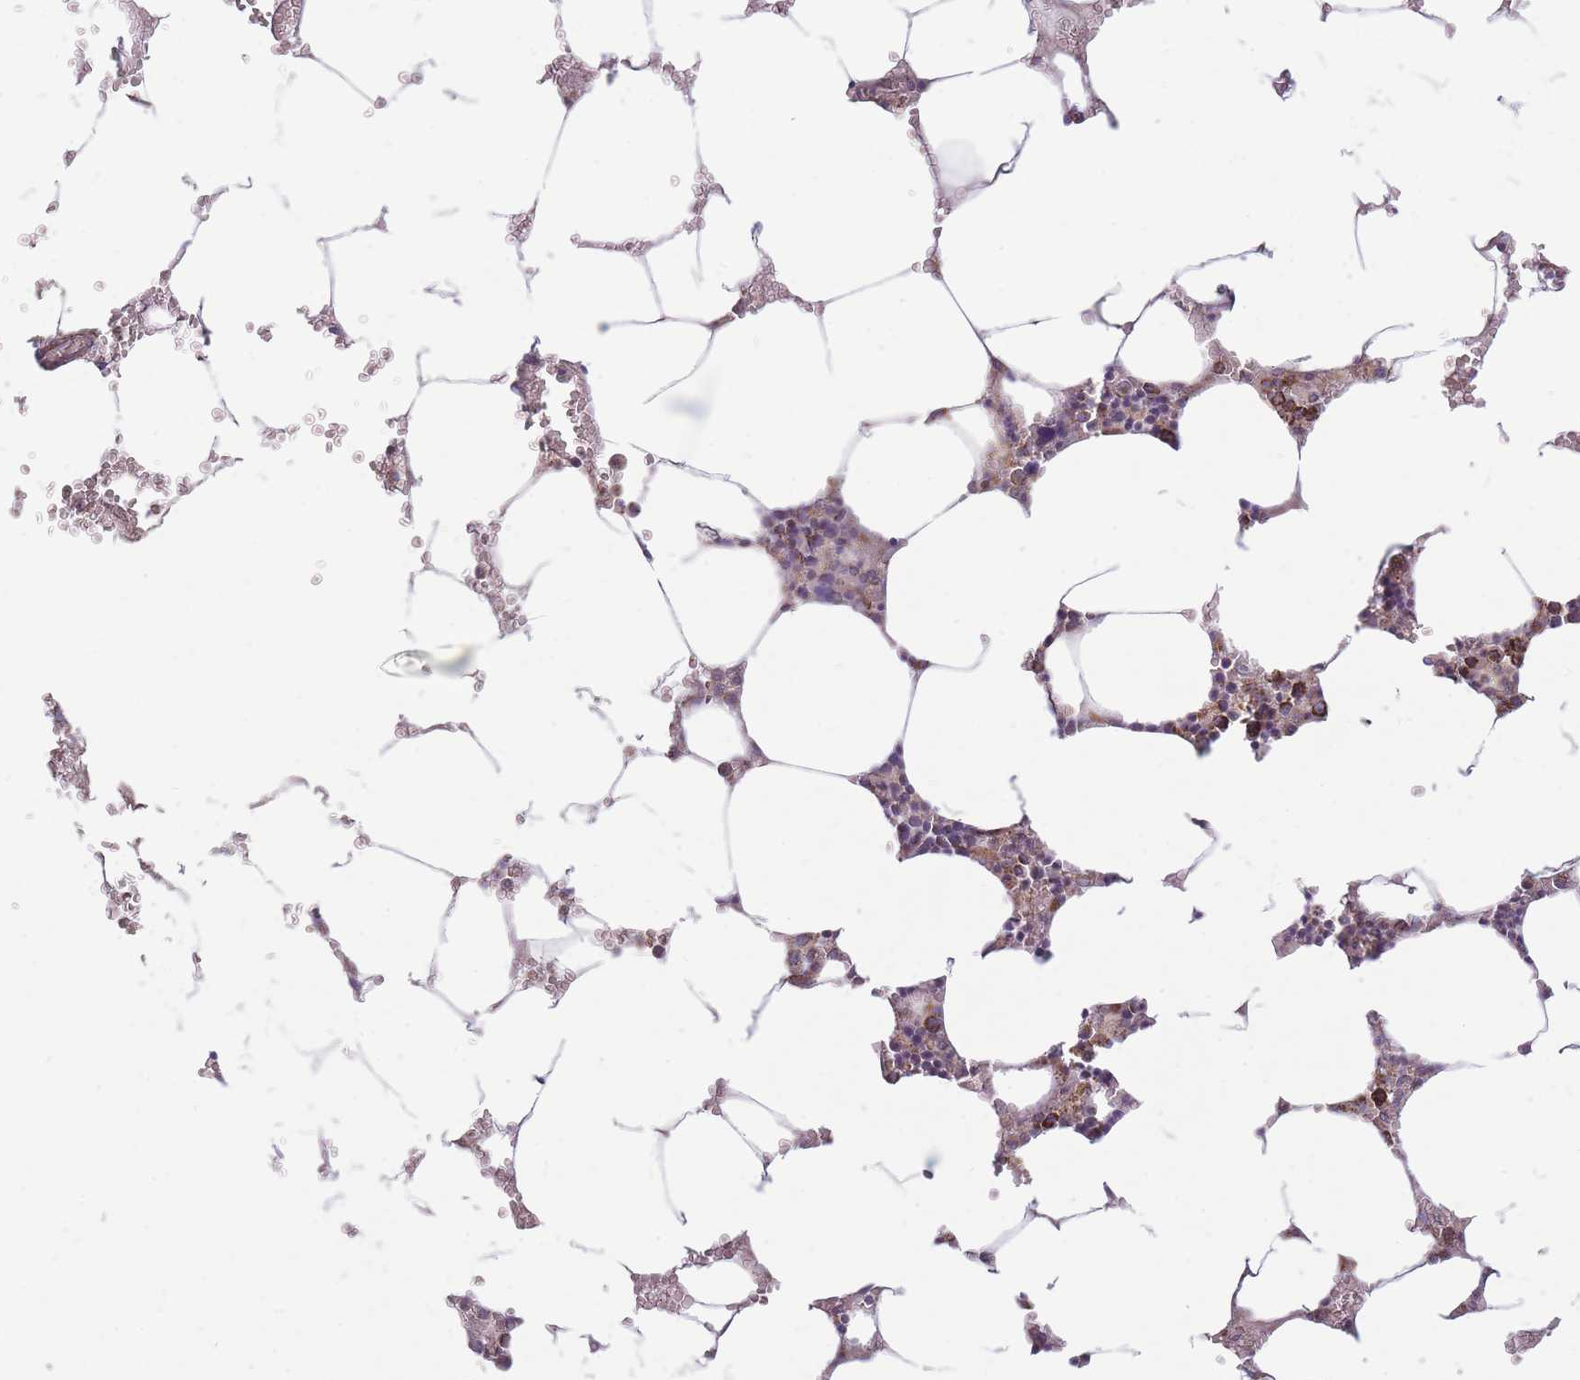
{"staining": {"intensity": "strong", "quantity": "<25%", "location": "cytoplasmic/membranous"}, "tissue": "bone marrow", "cell_type": "Hematopoietic cells", "image_type": "normal", "snomed": [{"axis": "morphology", "description": "Normal tissue, NOS"}, {"axis": "topography", "description": "Bone marrow"}], "caption": "An IHC image of unremarkable tissue is shown. Protein staining in brown labels strong cytoplasmic/membranous positivity in bone marrow within hematopoietic cells. (Brightfield microscopy of DAB IHC at high magnification).", "gene": "KIF16B", "patient": {"sex": "male", "age": 70}}